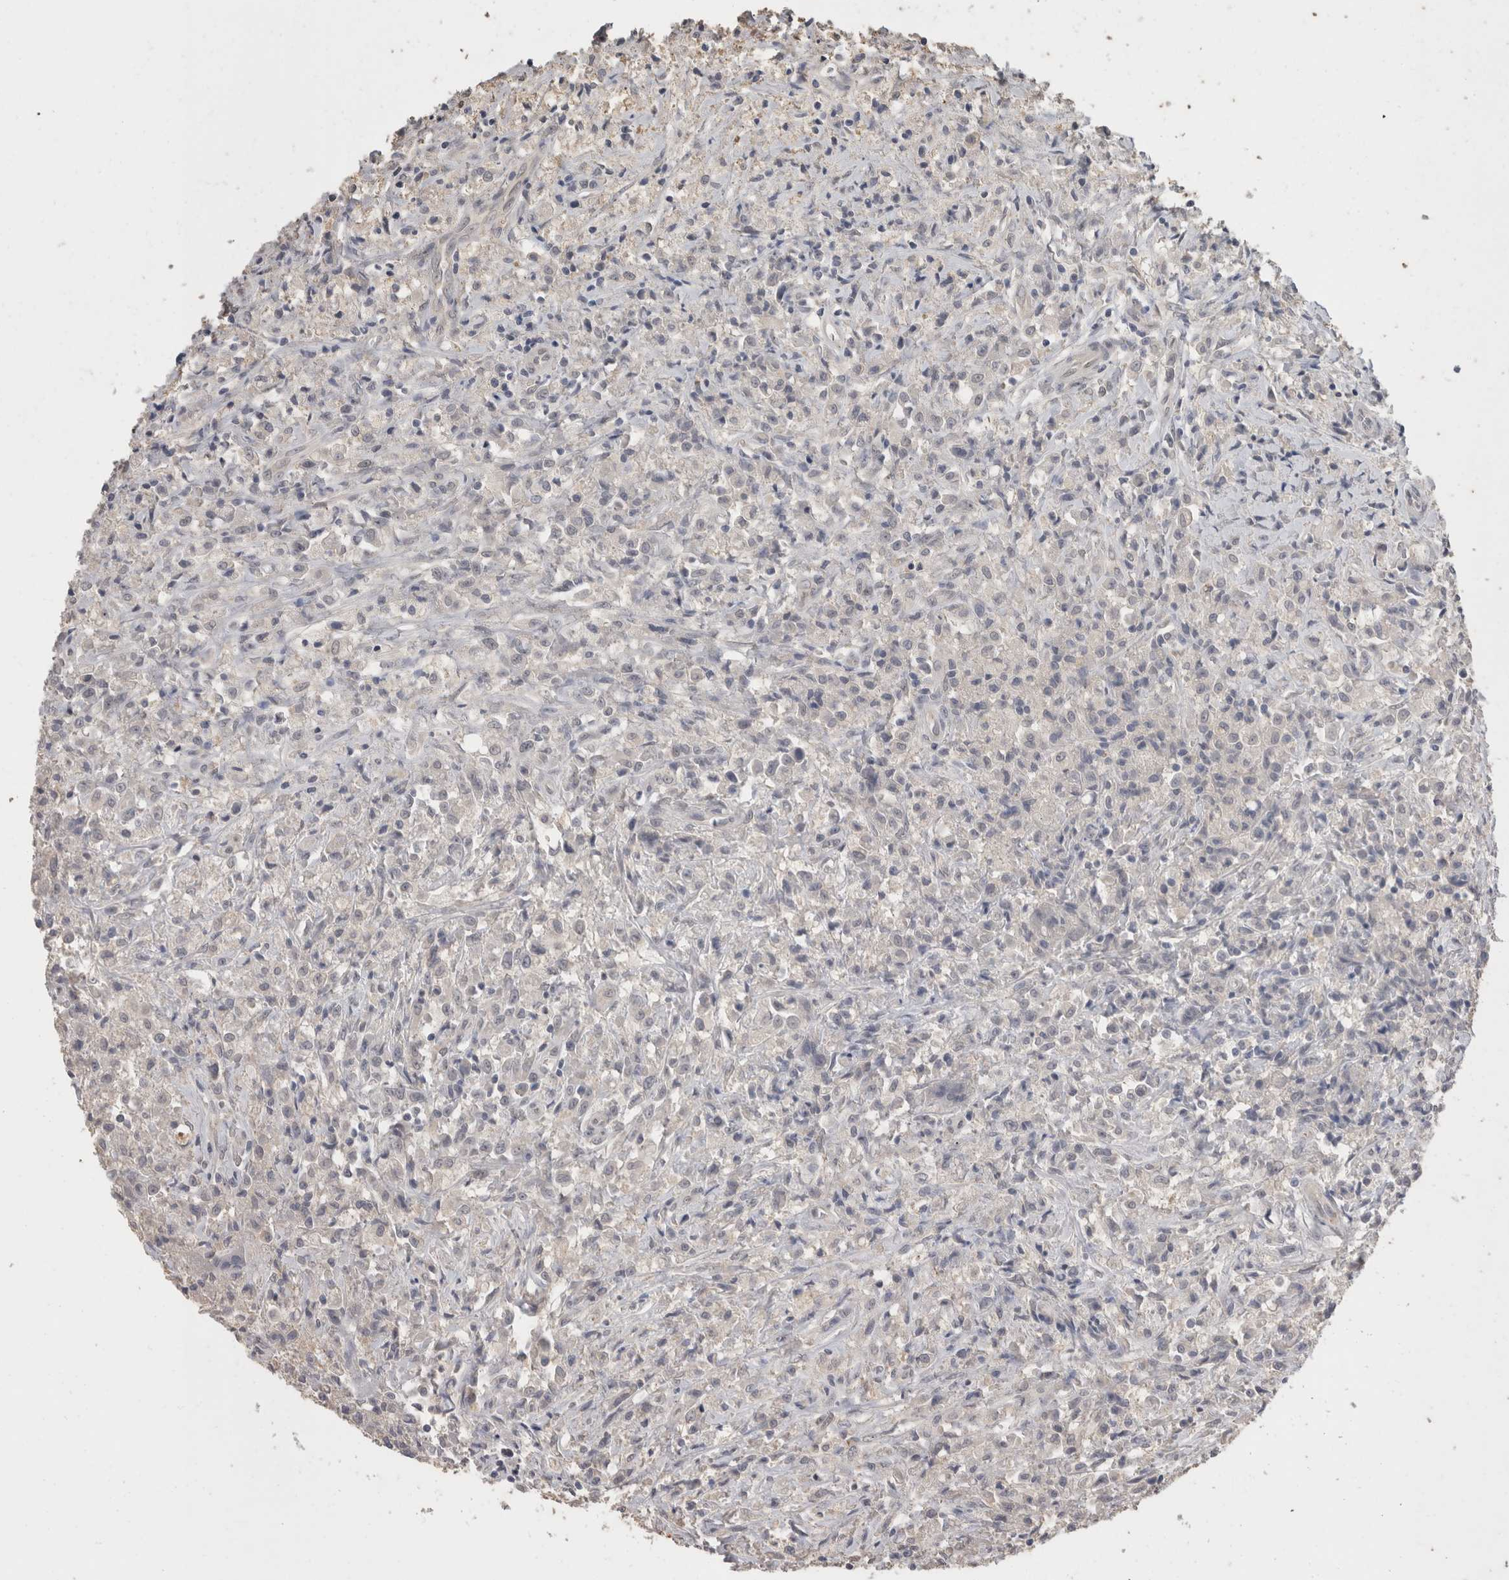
{"staining": {"intensity": "negative", "quantity": "none", "location": "none"}, "tissue": "testis cancer", "cell_type": "Tumor cells", "image_type": "cancer", "snomed": [{"axis": "morphology", "description": "Carcinoma, Embryonal, NOS"}, {"axis": "topography", "description": "Testis"}], "caption": "There is no significant staining in tumor cells of testis embryonal carcinoma.", "gene": "FHOD3", "patient": {"sex": "male", "age": 2}}